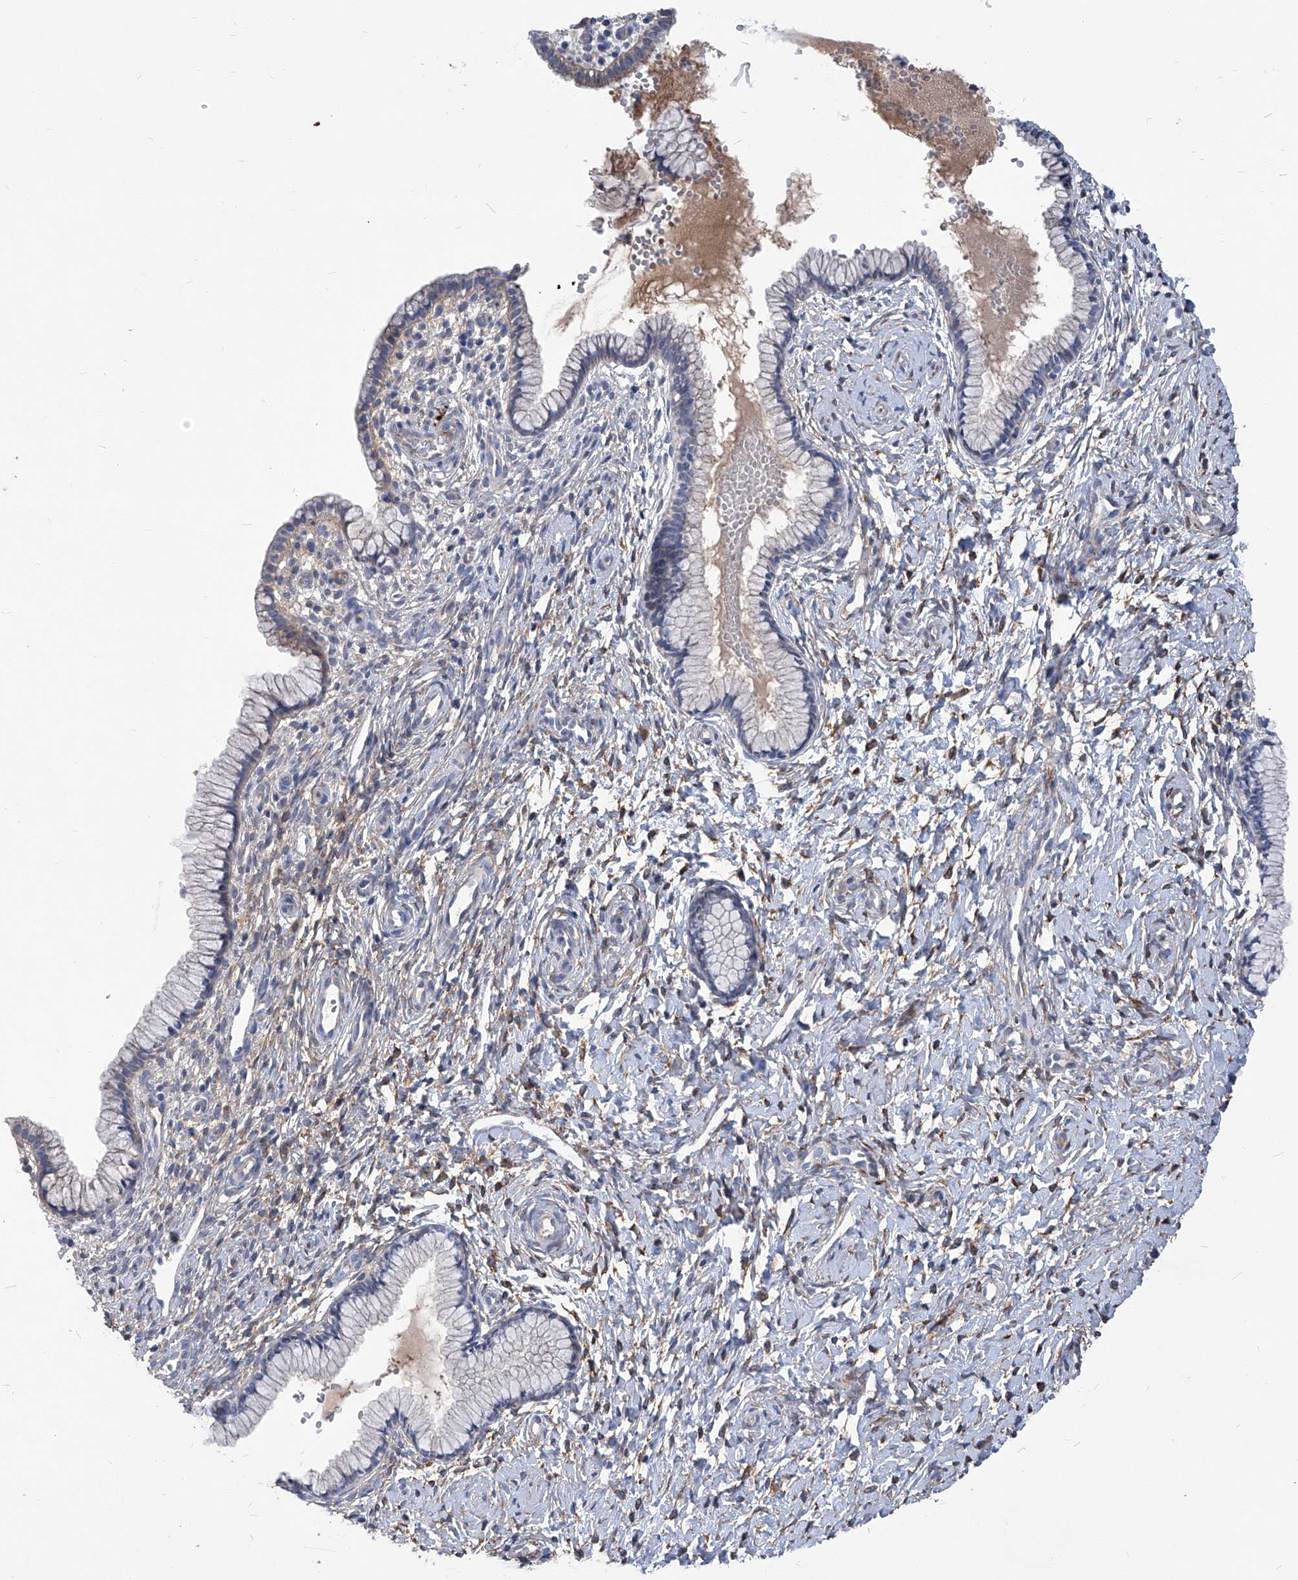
{"staining": {"intensity": "negative", "quantity": "none", "location": "none"}, "tissue": "cervix", "cell_type": "Glandular cells", "image_type": "normal", "snomed": [{"axis": "morphology", "description": "Normal tissue, NOS"}, {"axis": "topography", "description": "Cervix"}], "caption": "The micrograph reveals no staining of glandular cells in unremarkable cervix. (DAB immunohistochemistry (IHC) with hematoxylin counter stain).", "gene": "EPHA8", "patient": {"sex": "female", "age": 33}}